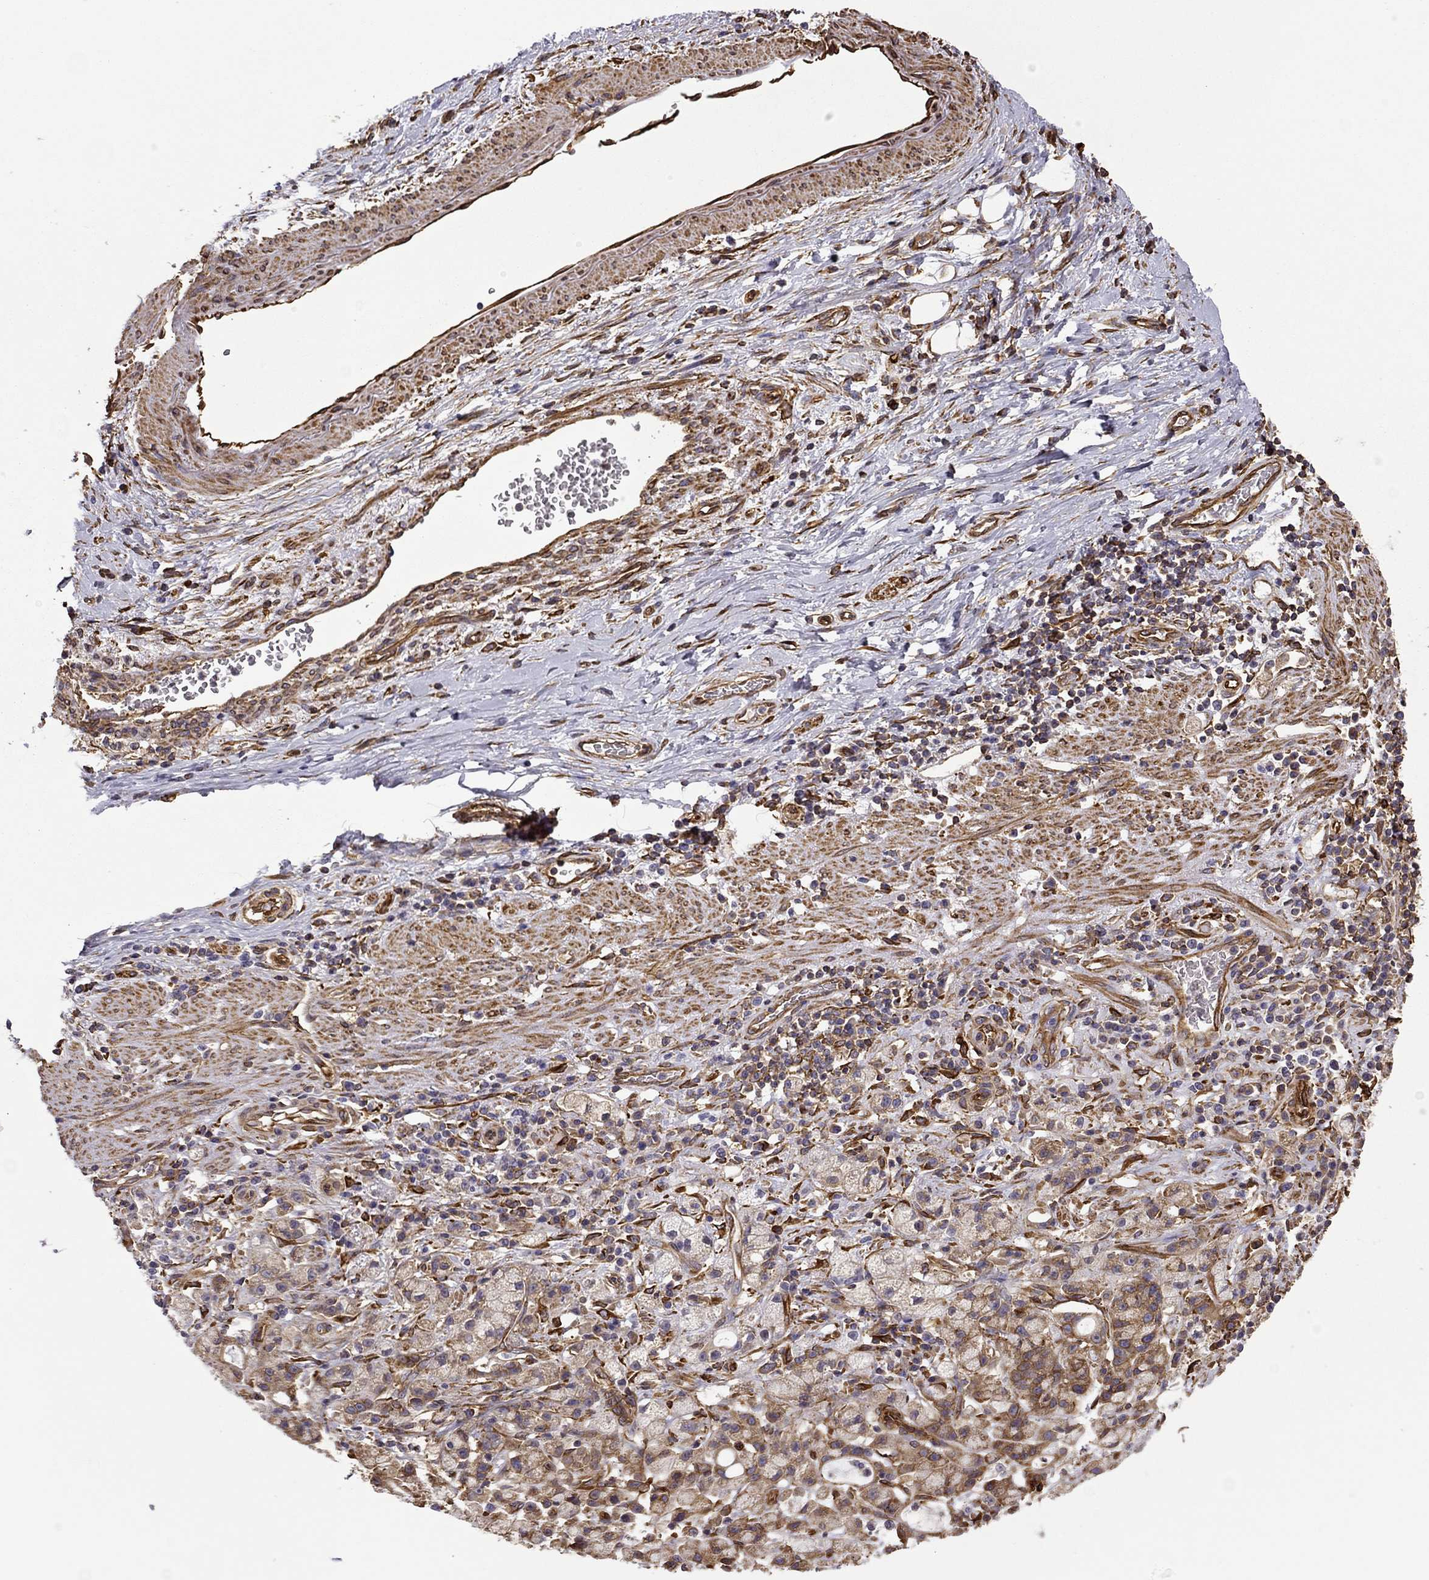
{"staining": {"intensity": "weak", "quantity": ">75%", "location": "cytoplasmic/membranous"}, "tissue": "stomach cancer", "cell_type": "Tumor cells", "image_type": "cancer", "snomed": [{"axis": "morphology", "description": "Adenocarcinoma, NOS"}, {"axis": "topography", "description": "Stomach"}], "caption": "This histopathology image exhibits IHC staining of human stomach adenocarcinoma, with low weak cytoplasmic/membranous staining in approximately >75% of tumor cells.", "gene": "MAP4", "patient": {"sex": "male", "age": 58}}